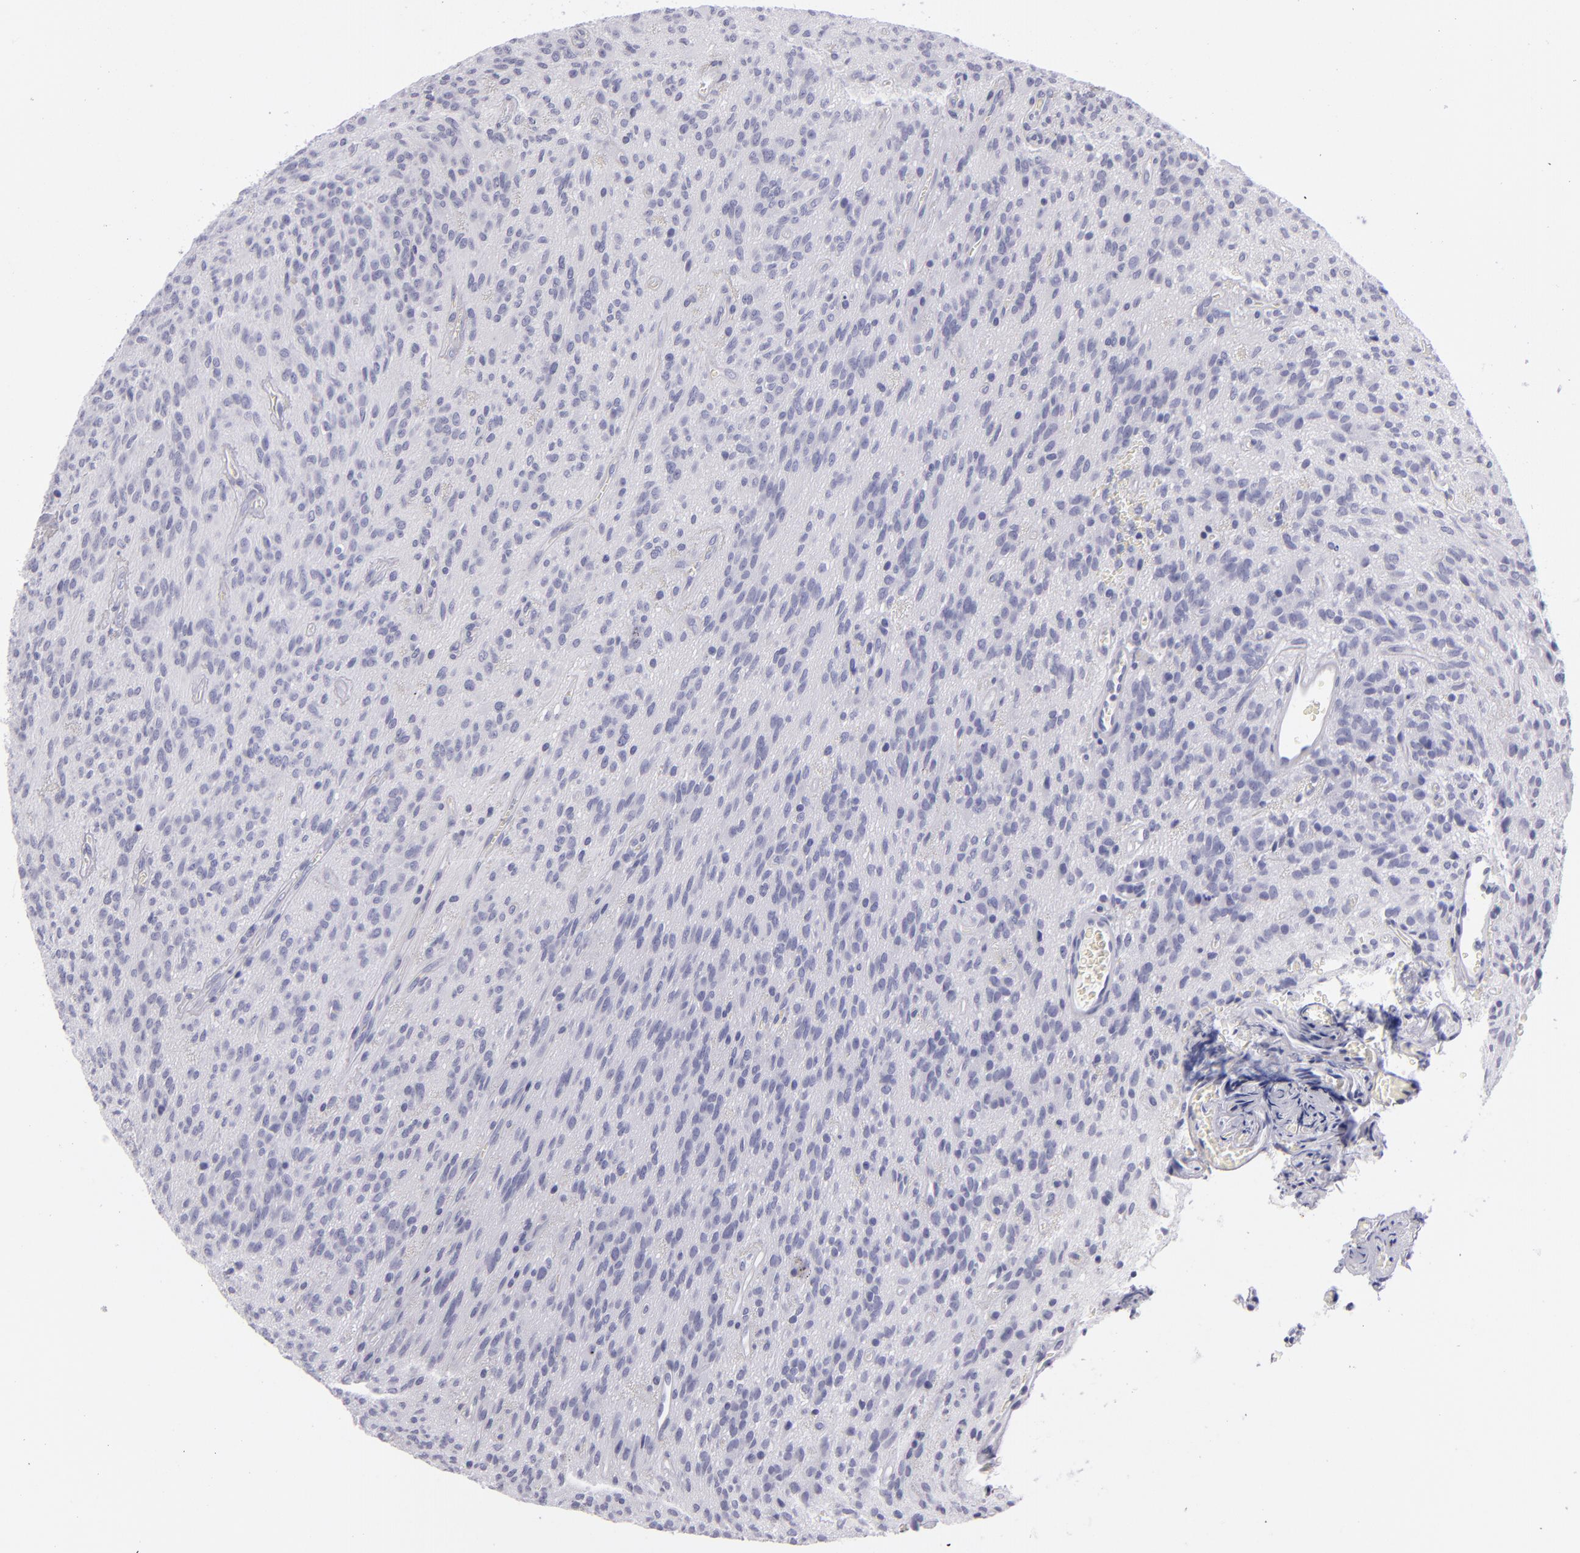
{"staining": {"intensity": "negative", "quantity": "none", "location": "none"}, "tissue": "glioma", "cell_type": "Tumor cells", "image_type": "cancer", "snomed": [{"axis": "morphology", "description": "Glioma, malignant, Low grade"}, {"axis": "topography", "description": "Brain"}], "caption": "Immunohistochemical staining of malignant glioma (low-grade) exhibits no significant positivity in tumor cells. (DAB (3,3'-diaminobenzidine) immunohistochemistry visualized using brightfield microscopy, high magnification).", "gene": "VIL1", "patient": {"sex": "female", "age": 15}}